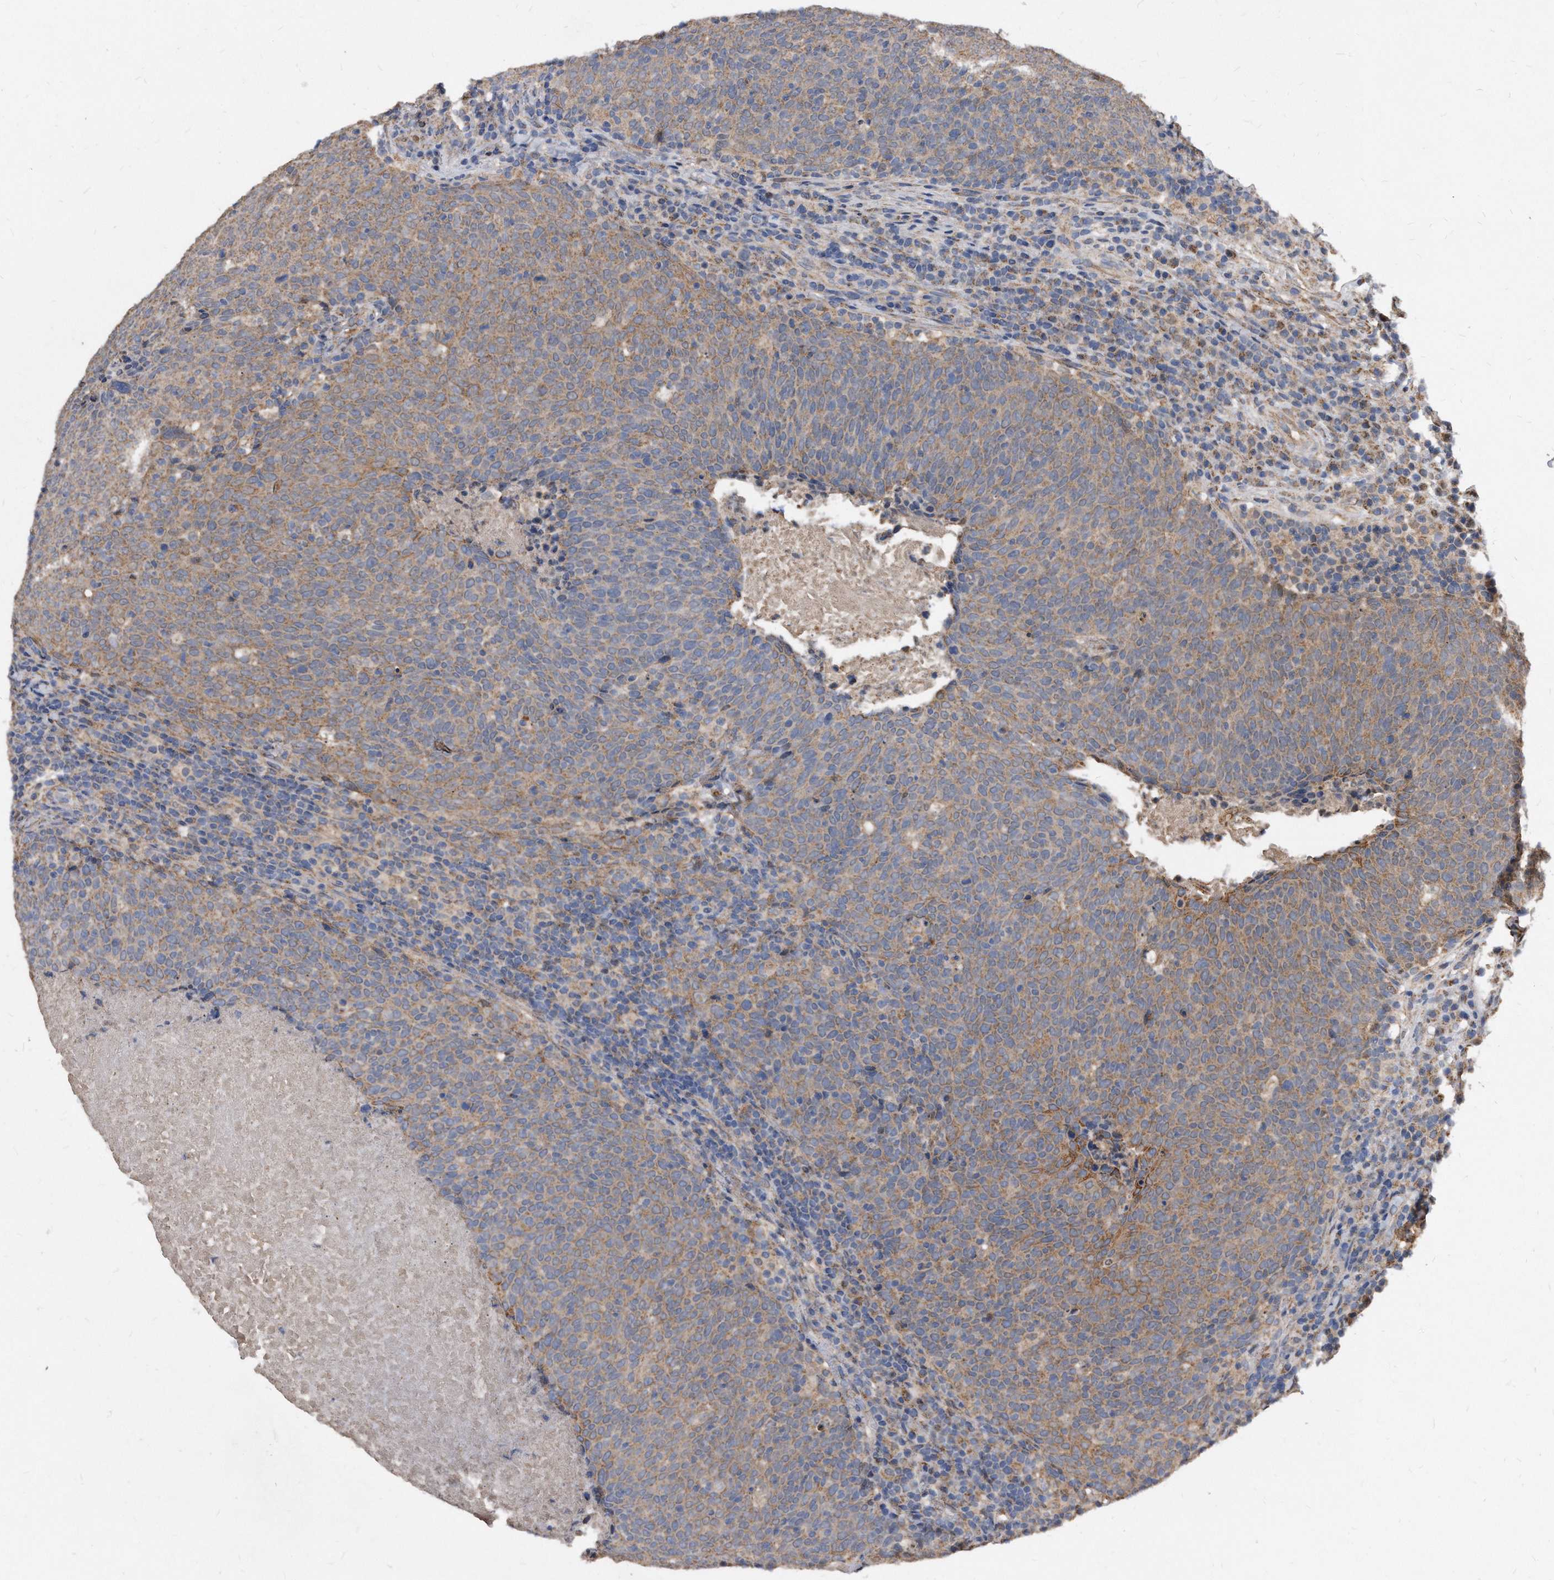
{"staining": {"intensity": "moderate", "quantity": "25%-75%", "location": "cytoplasmic/membranous"}, "tissue": "head and neck cancer", "cell_type": "Tumor cells", "image_type": "cancer", "snomed": [{"axis": "morphology", "description": "Squamous cell carcinoma, NOS"}, {"axis": "morphology", "description": "Squamous cell carcinoma, metastatic, NOS"}, {"axis": "topography", "description": "Lymph node"}, {"axis": "topography", "description": "Head-Neck"}], "caption": "Immunohistochemistry (IHC) staining of head and neck metastatic squamous cell carcinoma, which demonstrates medium levels of moderate cytoplasmic/membranous expression in about 25%-75% of tumor cells indicating moderate cytoplasmic/membranous protein staining. The staining was performed using DAB (3,3'-diaminobenzidine) (brown) for protein detection and nuclei were counterstained in hematoxylin (blue).", "gene": "DUSP22", "patient": {"sex": "male", "age": 62}}